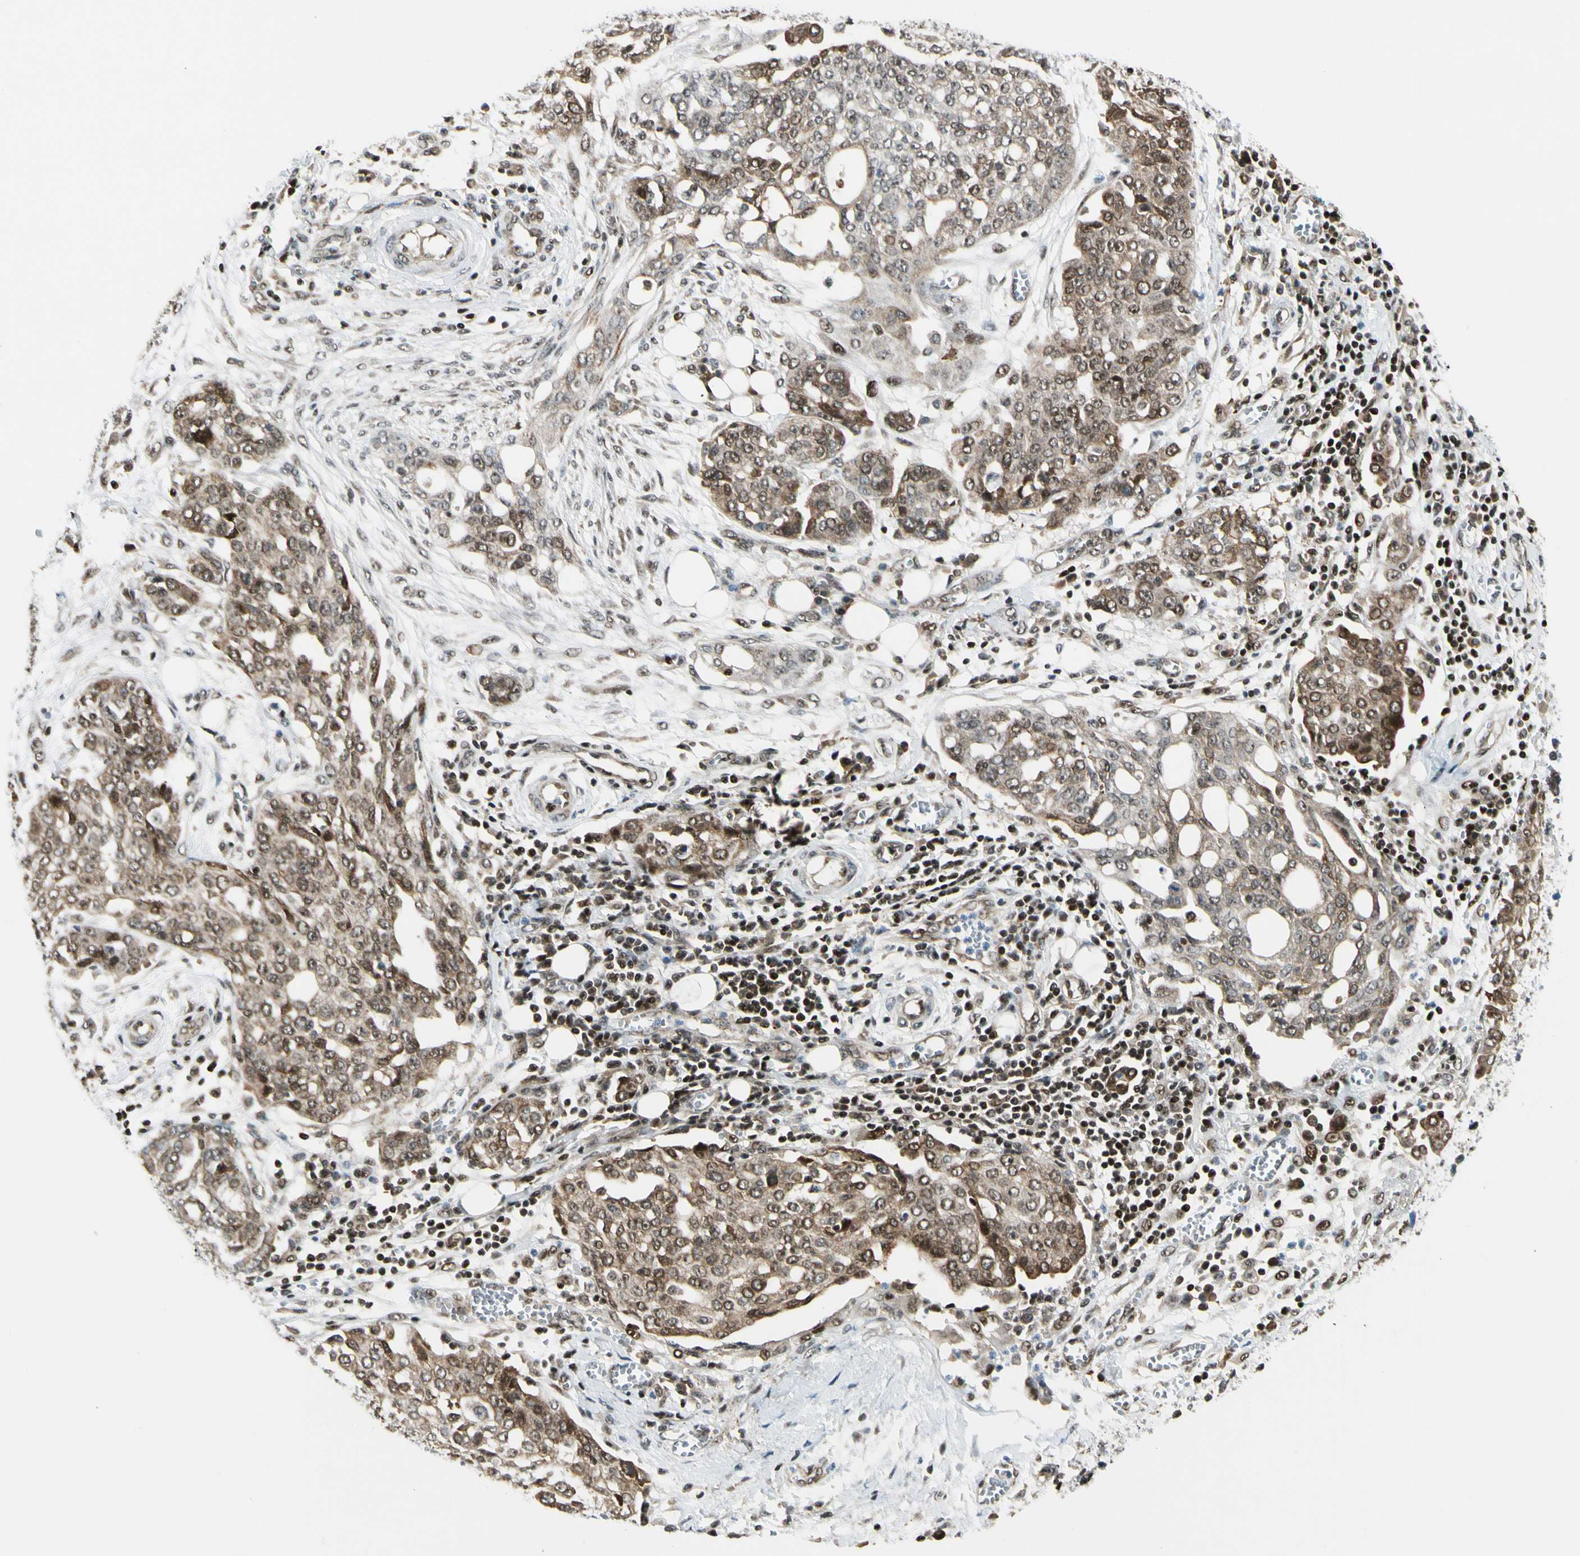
{"staining": {"intensity": "moderate", "quantity": ">75%", "location": "cytoplasmic/membranous,nuclear"}, "tissue": "ovarian cancer", "cell_type": "Tumor cells", "image_type": "cancer", "snomed": [{"axis": "morphology", "description": "Cystadenocarcinoma, serous, NOS"}, {"axis": "topography", "description": "Soft tissue"}, {"axis": "topography", "description": "Ovary"}], "caption": "Human ovarian cancer (serous cystadenocarcinoma) stained with a protein marker exhibits moderate staining in tumor cells.", "gene": "DAXX", "patient": {"sex": "female", "age": 57}}